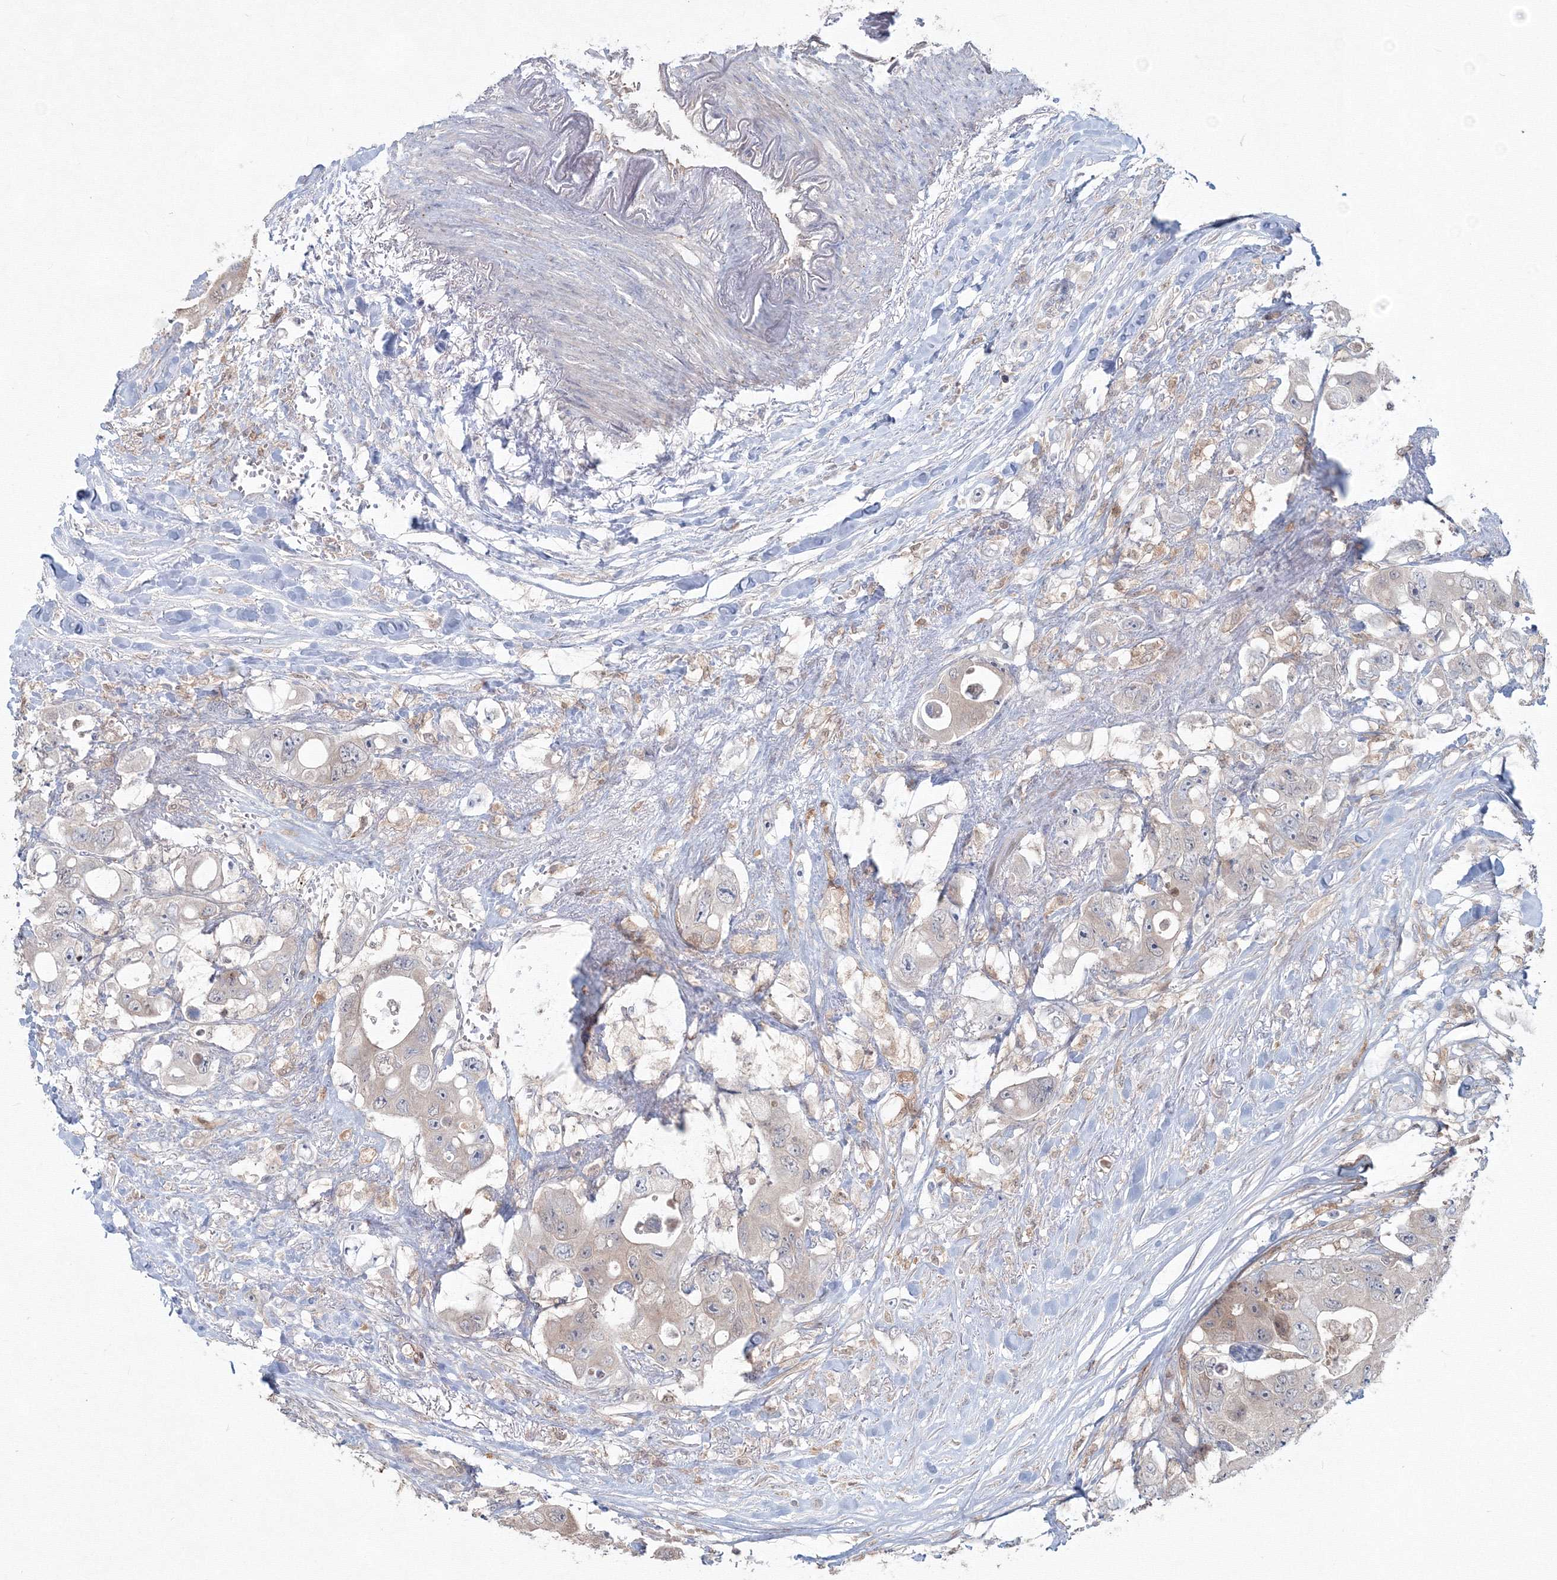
{"staining": {"intensity": "weak", "quantity": "<25%", "location": "cytoplasmic/membranous"}, "tissue": "colorectal cancer", "cell_type": "Tumor cells", "image_type": "cancer", "snomed": [{"axis": "morphology", "description": "Adenocarcinoma, NOS"}, {"axis": "topography", "description": "Colon"}], "caption": "Tumor cells show no significant staining in colorectal adenocarcinoma.", "gene": "MKRN2", "patient": {"sex": "female", "age": 46}}